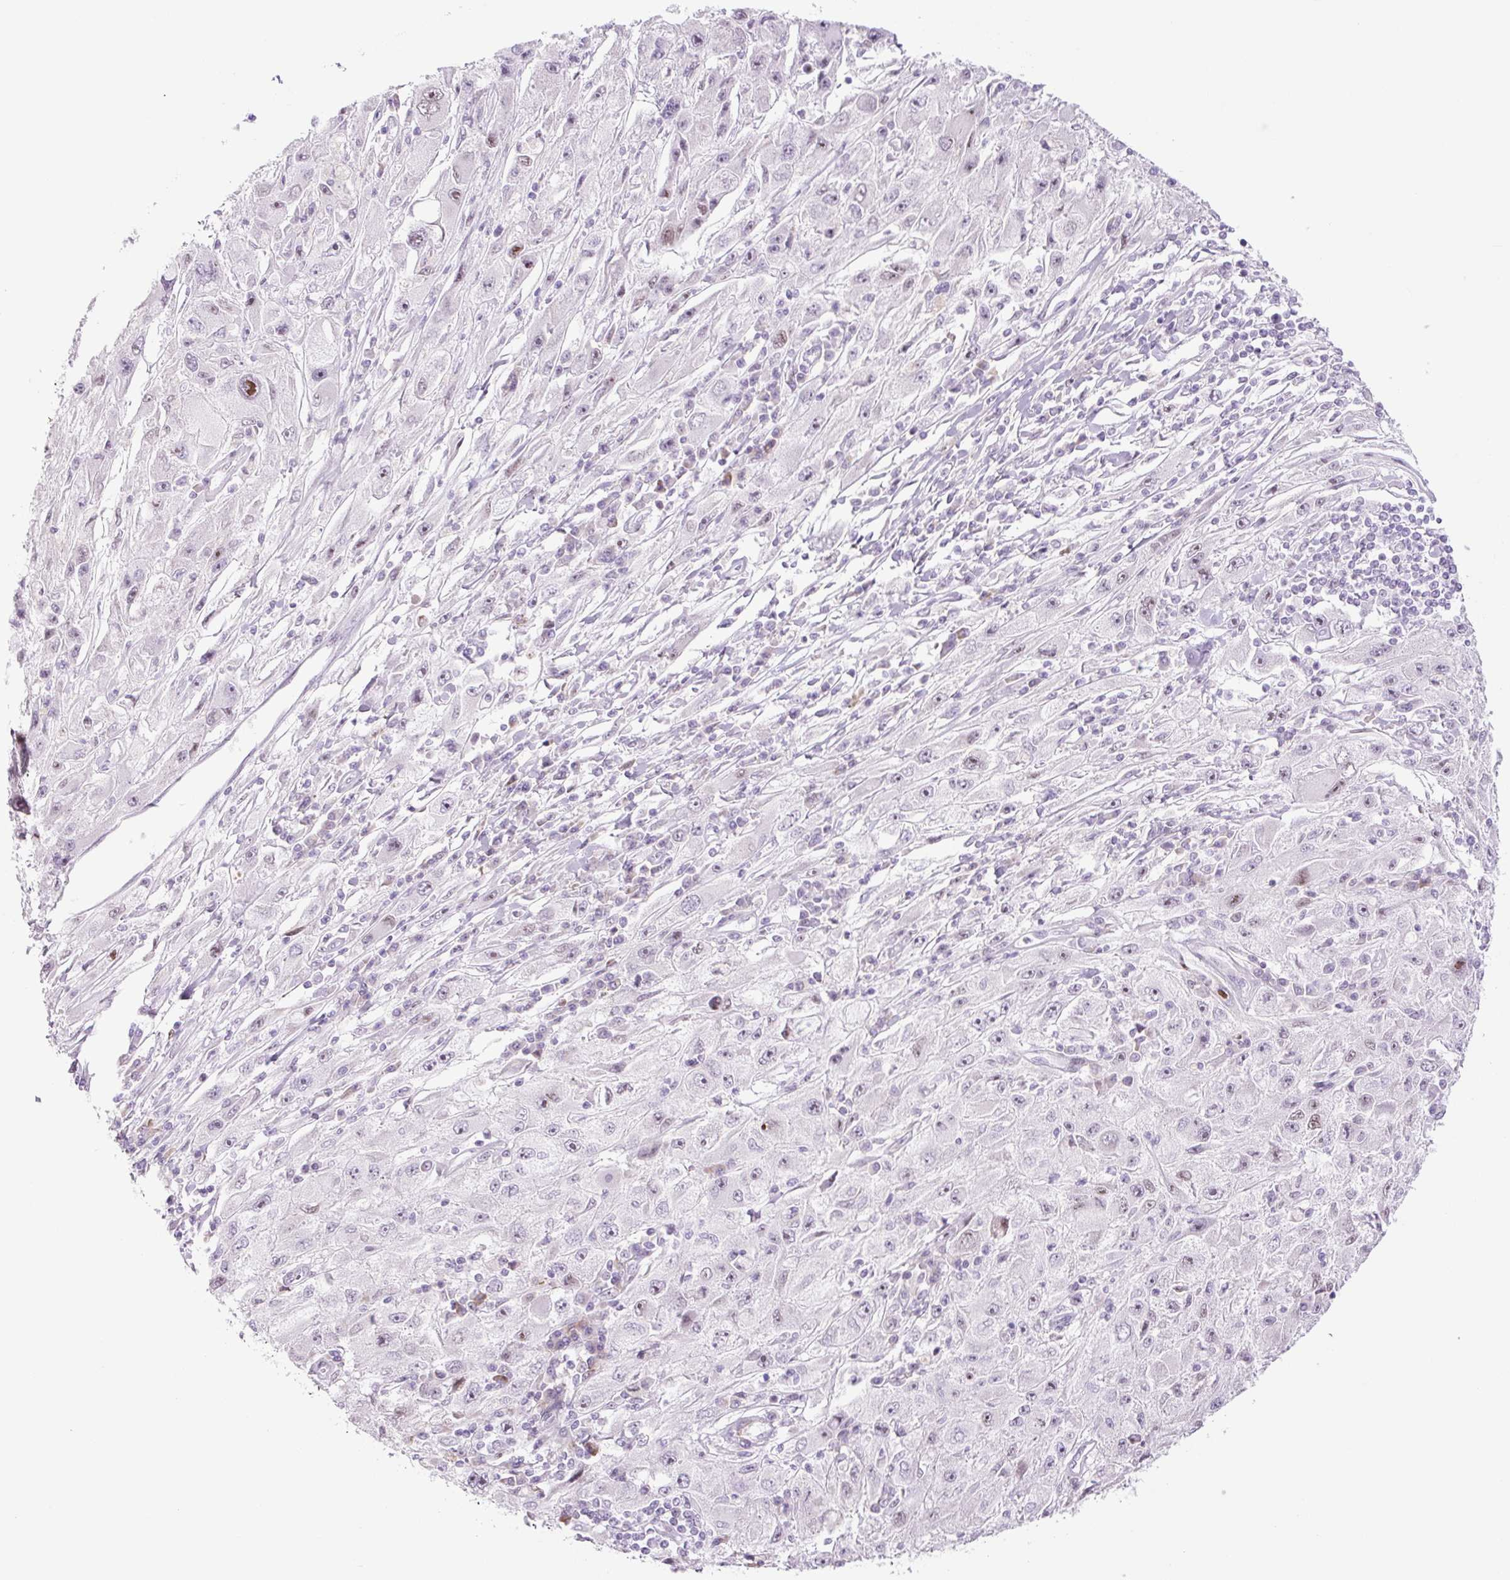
{"staining": {"intensity": "weak", "quantity": "<25%", "location": "nuclear"}, "tissue": "melanoma", "cell_type": "Tumor cells", "image_type": "cancer", "snomed": [{"axis": "morphology", "description": "Malignant melanoma, Metastatic site"}, {"axis": "topography", "description": "Skin"}], "caption": "There is no significant staining in tumor cells of melanoma. Nuclei are stained in blue.", "gene": "RRS1", "patient": {"sex": "male", "age": 53}}